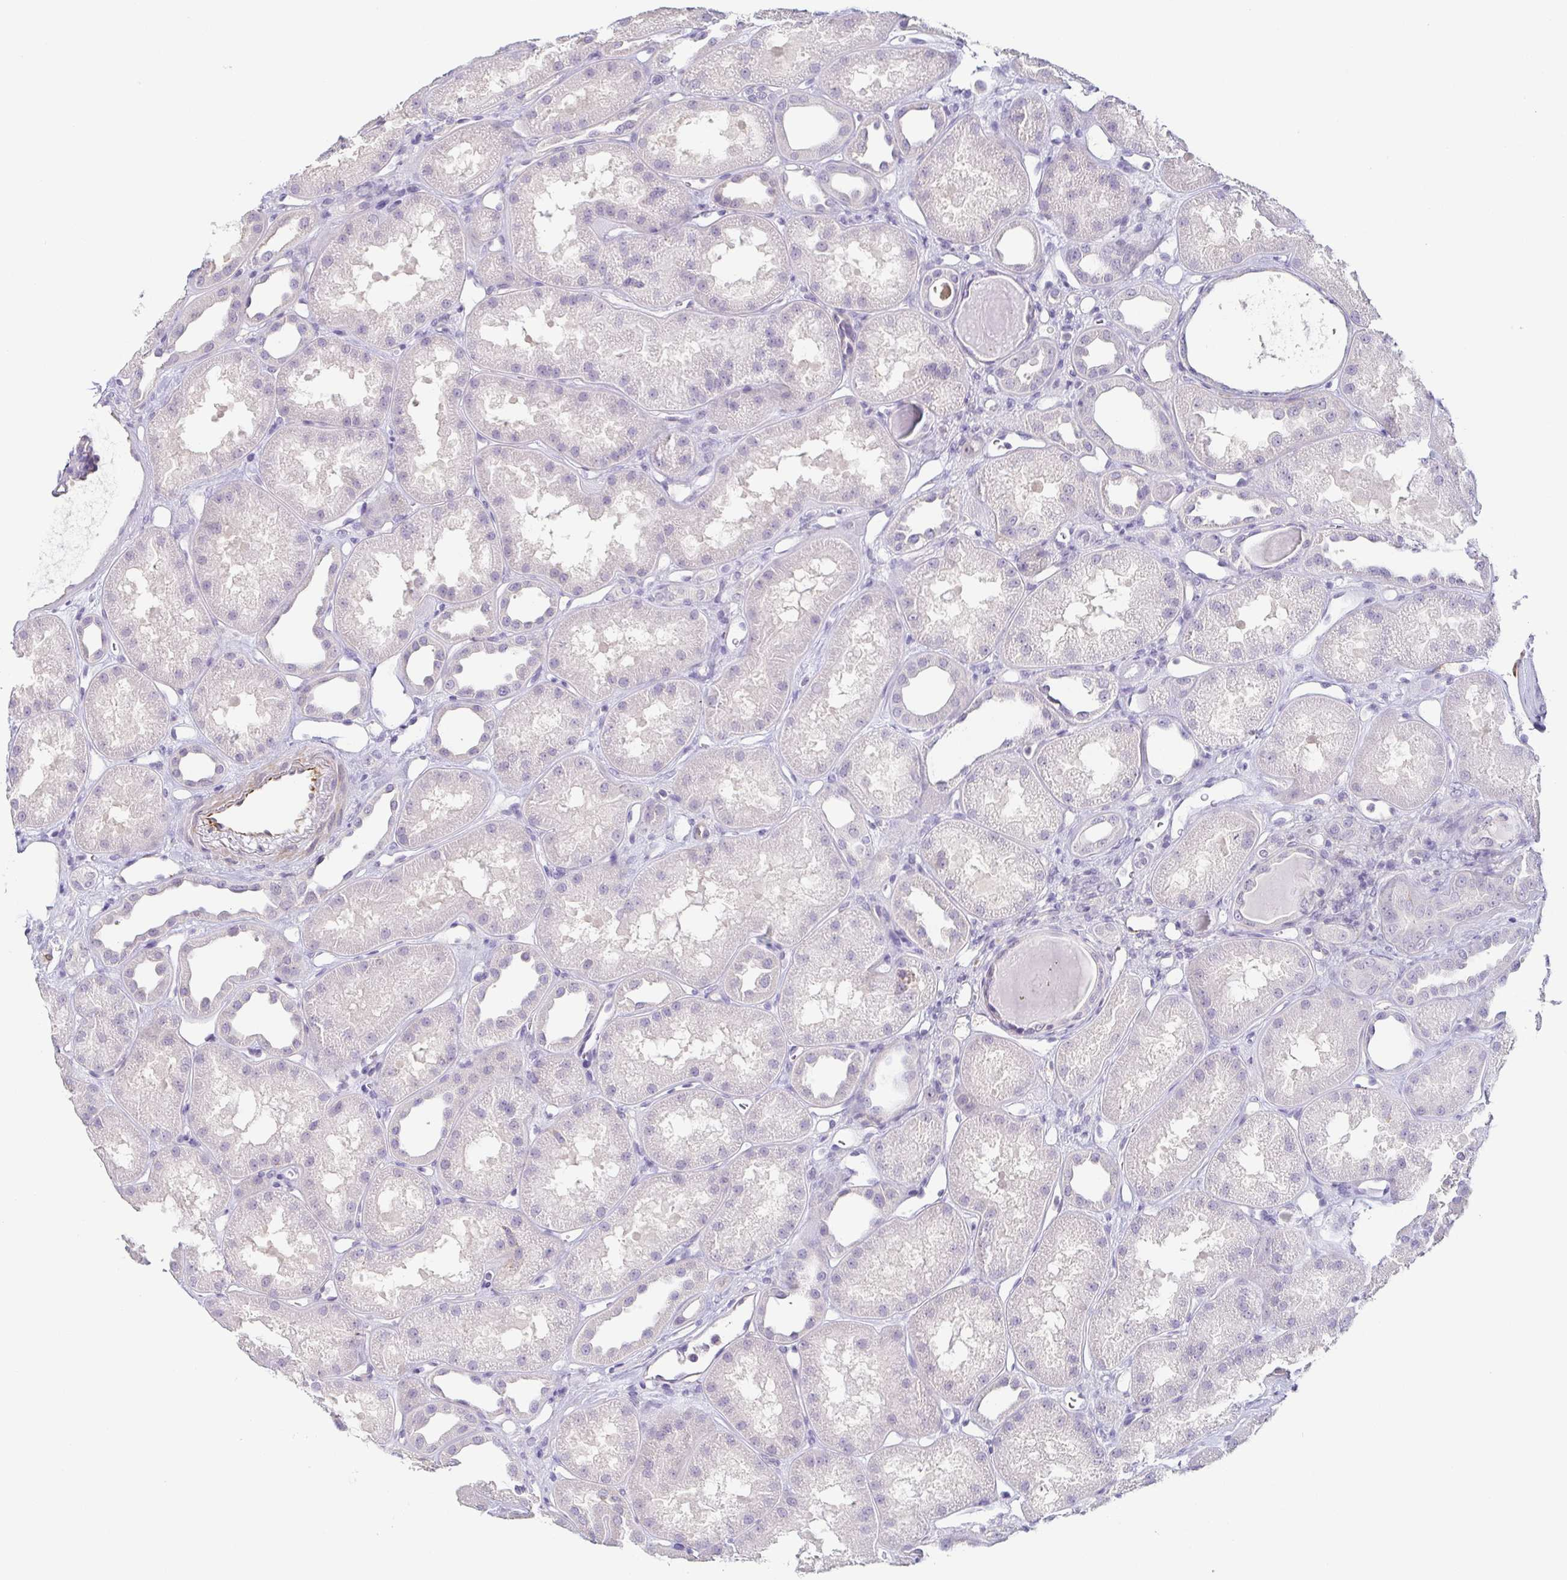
{"staining": {"intensity": "negative", "quantity": "none", "location": "none"}, "tissue": "kidney", "cell_type": "Cells in glomeruli", "image_type": "normal", "snomed": [{"axis": "morphology", "description": "Normal tissue, NOS"}, {"axis": "topography", "description": "Kidney"}], "caption": "The micrograph displays no staining of cells in glomeruli in unremarkable kidney.", "gene": "COL17A1", "patient": {"sex": "male", "age": 61}}